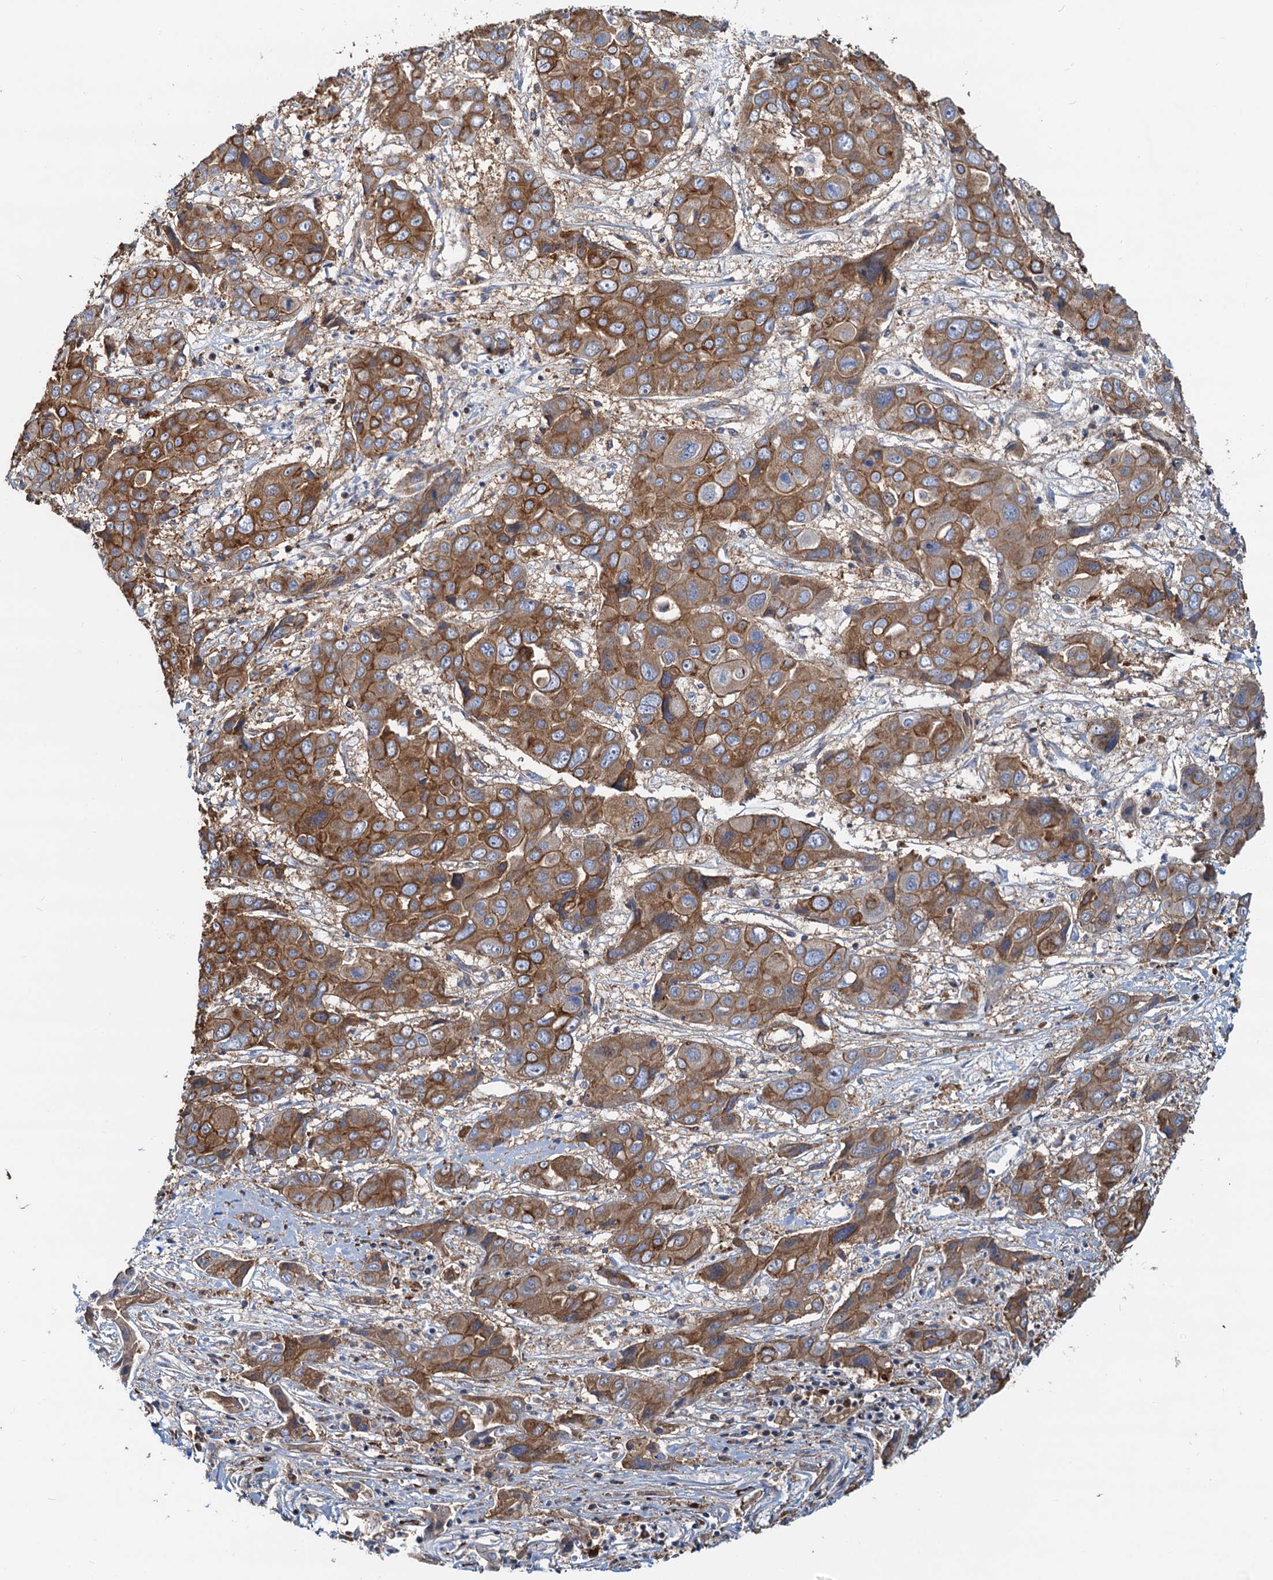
{"staining": {"intensity": "strong", "quantity": ">75%", "location": "cytoplasmic/membranous"}, "tissue": "liver cancer", "cell_type": "Tumor cells", "image_type": "cancer", "snomed": [{"axis": "morphology", "description": "Cholangiocarcinoma"}, {"axis": "topography", "description": "Liver"}], "caption": "Human liver cancer stained with a protein marker shows strong staining in tumor cells.", "gene": "LNX2", "patient": {"sex": "male", "age": 67}}